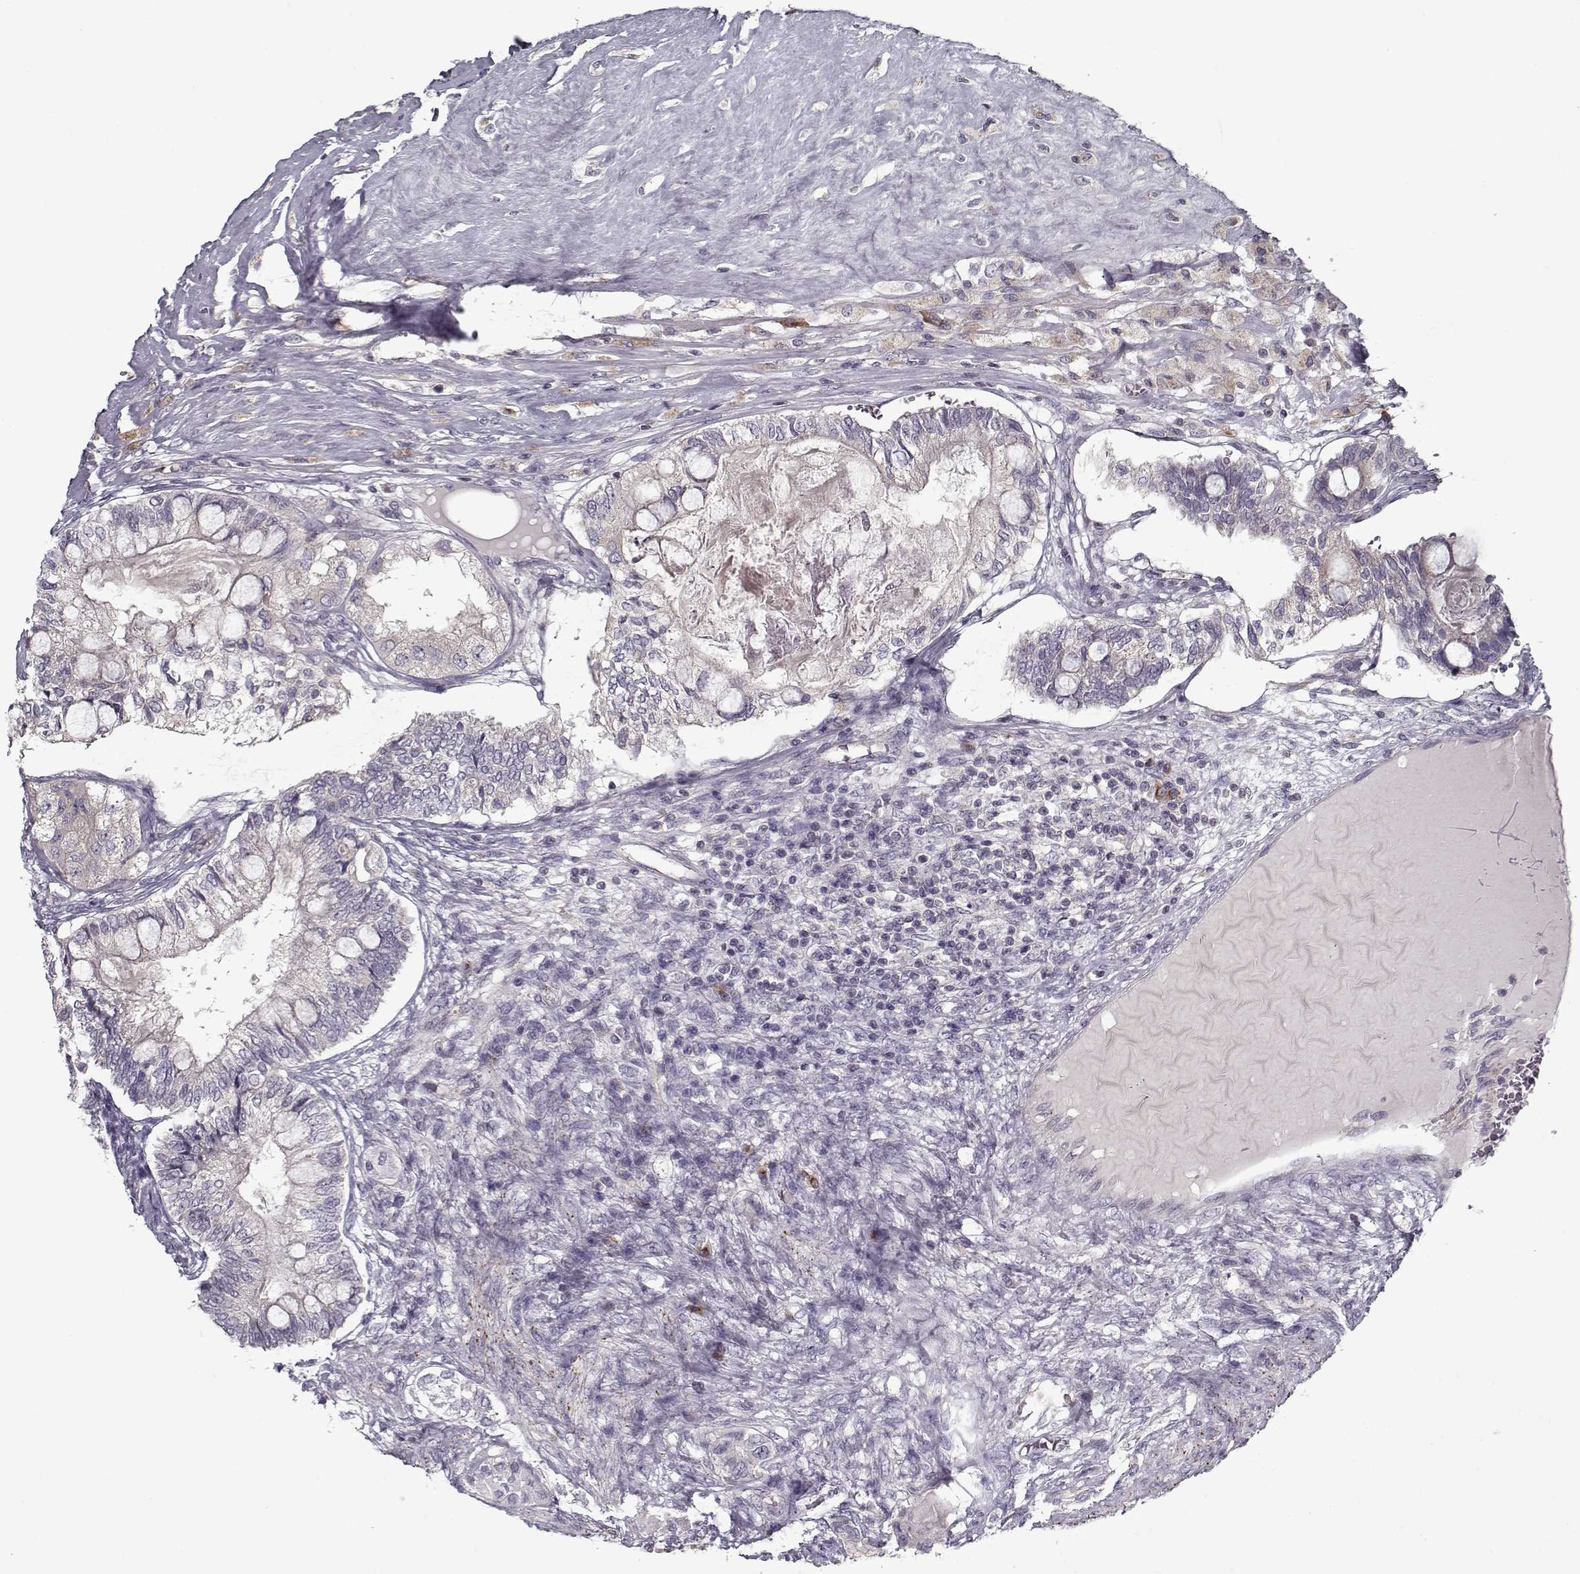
{"staining": {"intensity": "negative", "quantity": "none", "location": "none"}, "tissue": "testis cancer", "cell_type": "Tumor cells", "image_type": "cancer", "snomed": [{"axis": "morphology", "description": "Seminoma, NOS"}, {"axis": "morphology", "description": "Carcinoma, Embryonal, NOS"}, {"axis": "topography", "description": "Testis"}], "caption": "Immunohistochemistry (IHC) of testis embryonal carcinoma demonstrates no staining in tumor cells.", "gene": "UNC13D", "patient": {"sex": "male", "age": 41}}